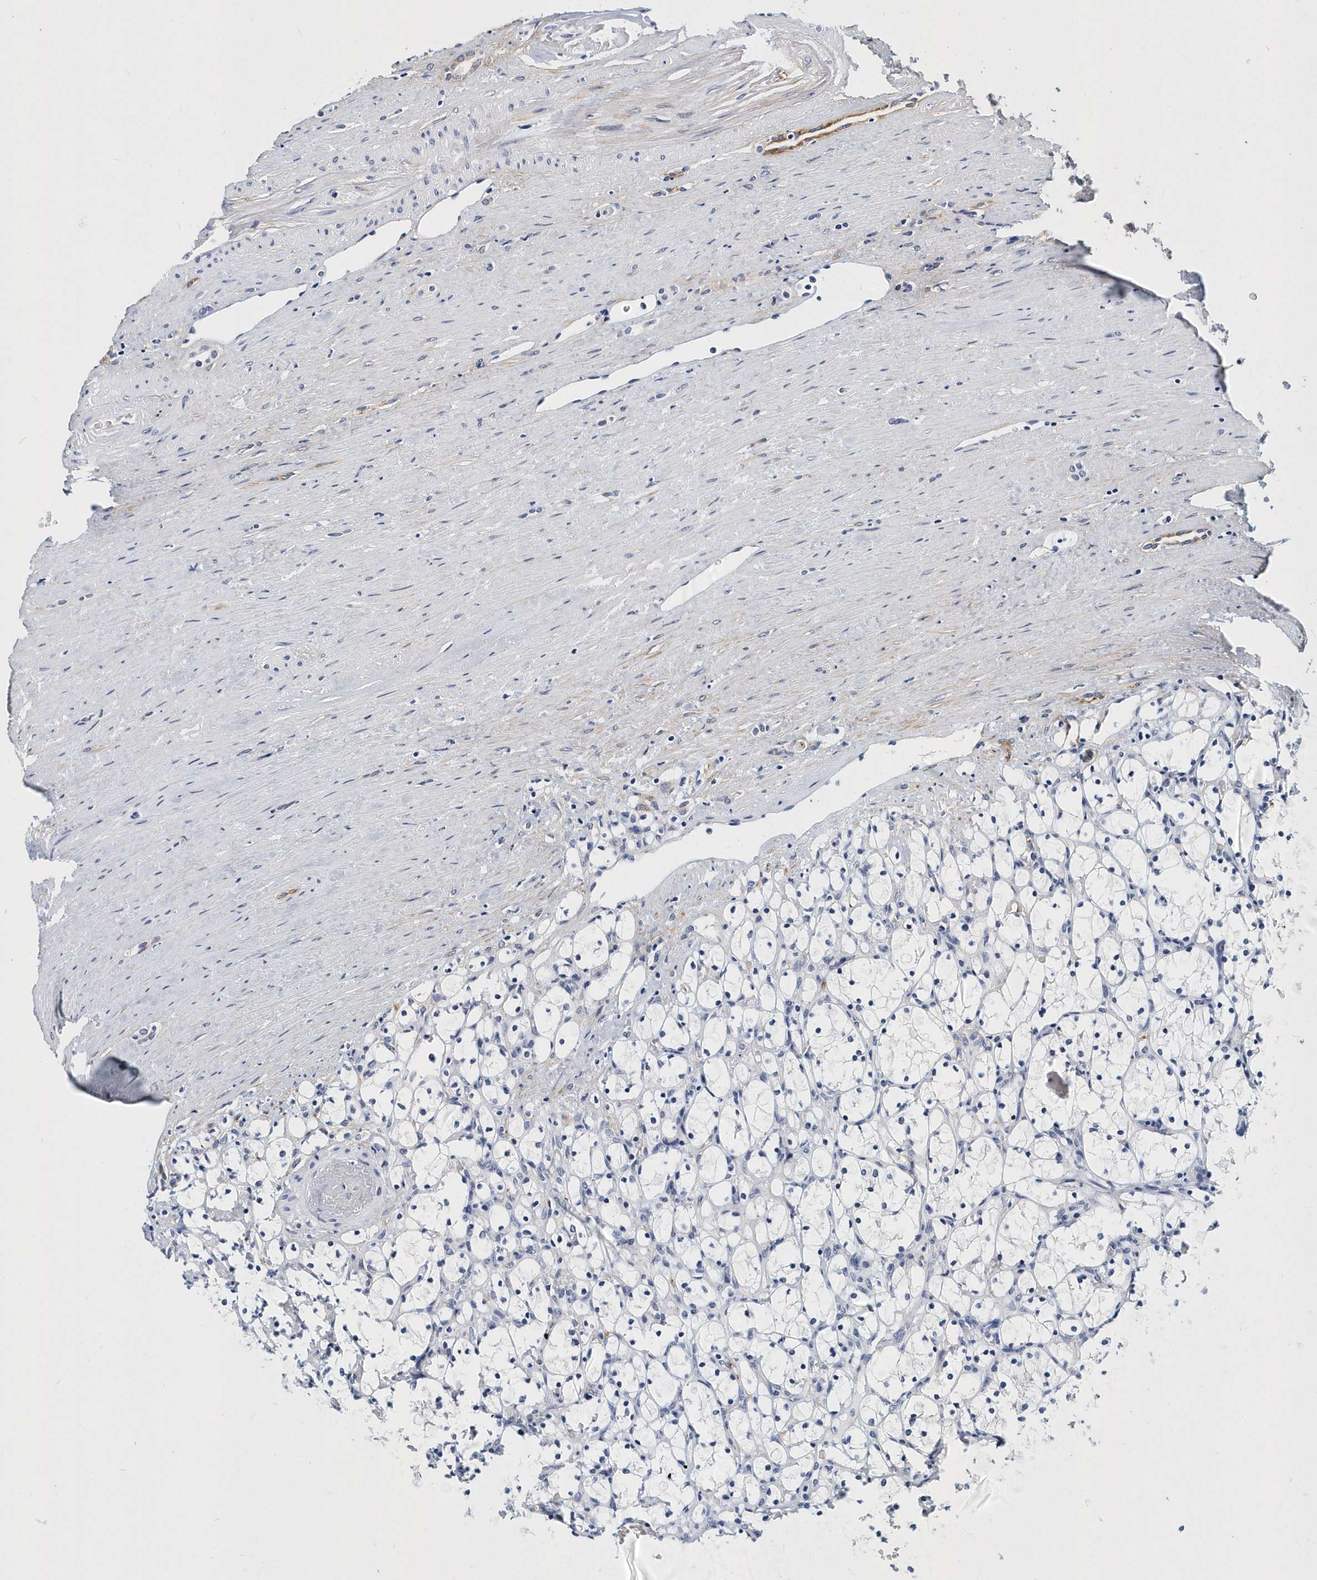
{"staining": {"intensity": "negative", "quantity": "none", "location": "none"}, "tissue": "renal cancer", "cell_type": "Tumor cells", "image_type": "cancer", "snomed": [{"axis": "morphology", "description": "Adenocarcinoma, NOS"}, {"axis": "topography", "description": "Kidney"}], "caption": "Immunohistochemical staining of human adenocarcinoma (renal) demonstrates no significant positivity in tumor cells.", "gene": "ITGA2B", "patient": {"sex": "female", "age": 69}}